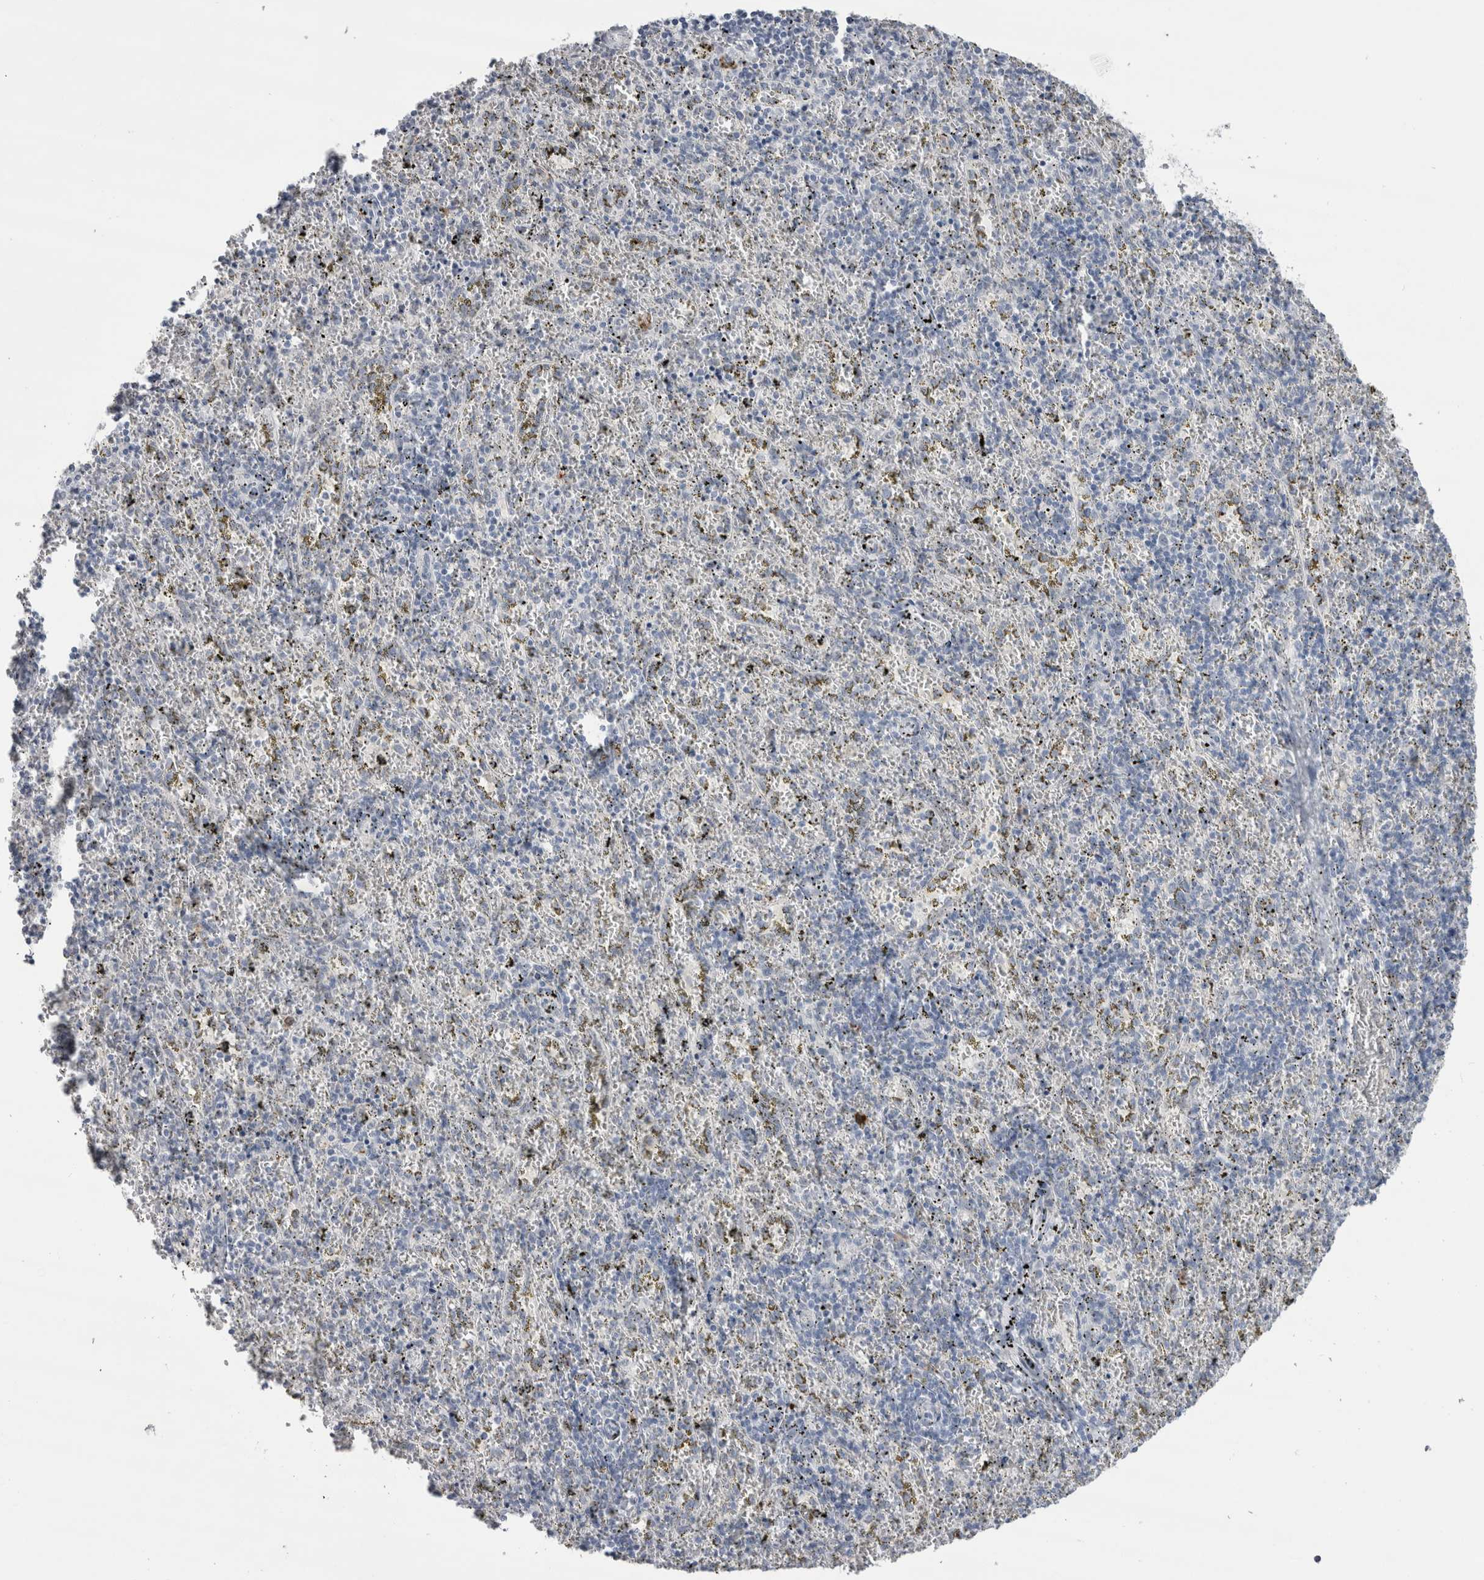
{"staining": {"intensity": "negative", "quantity": "none", "location": "none"}, "tissue": "spleen", "cell_type": "Cells in red pulp", "image_type": "normal", "snomed": [{"axis": "morphology", "description": "Normal tissue, NOS"}, {"axis": "topography", "description": "Spleen"}], "caption": "This is an immunohistochemistry photomicrograph of benign human spleen. There is no positivity in cells in red pulp.", "gene": "CDH17", "patient": {"sex": "male", "age": 11}}